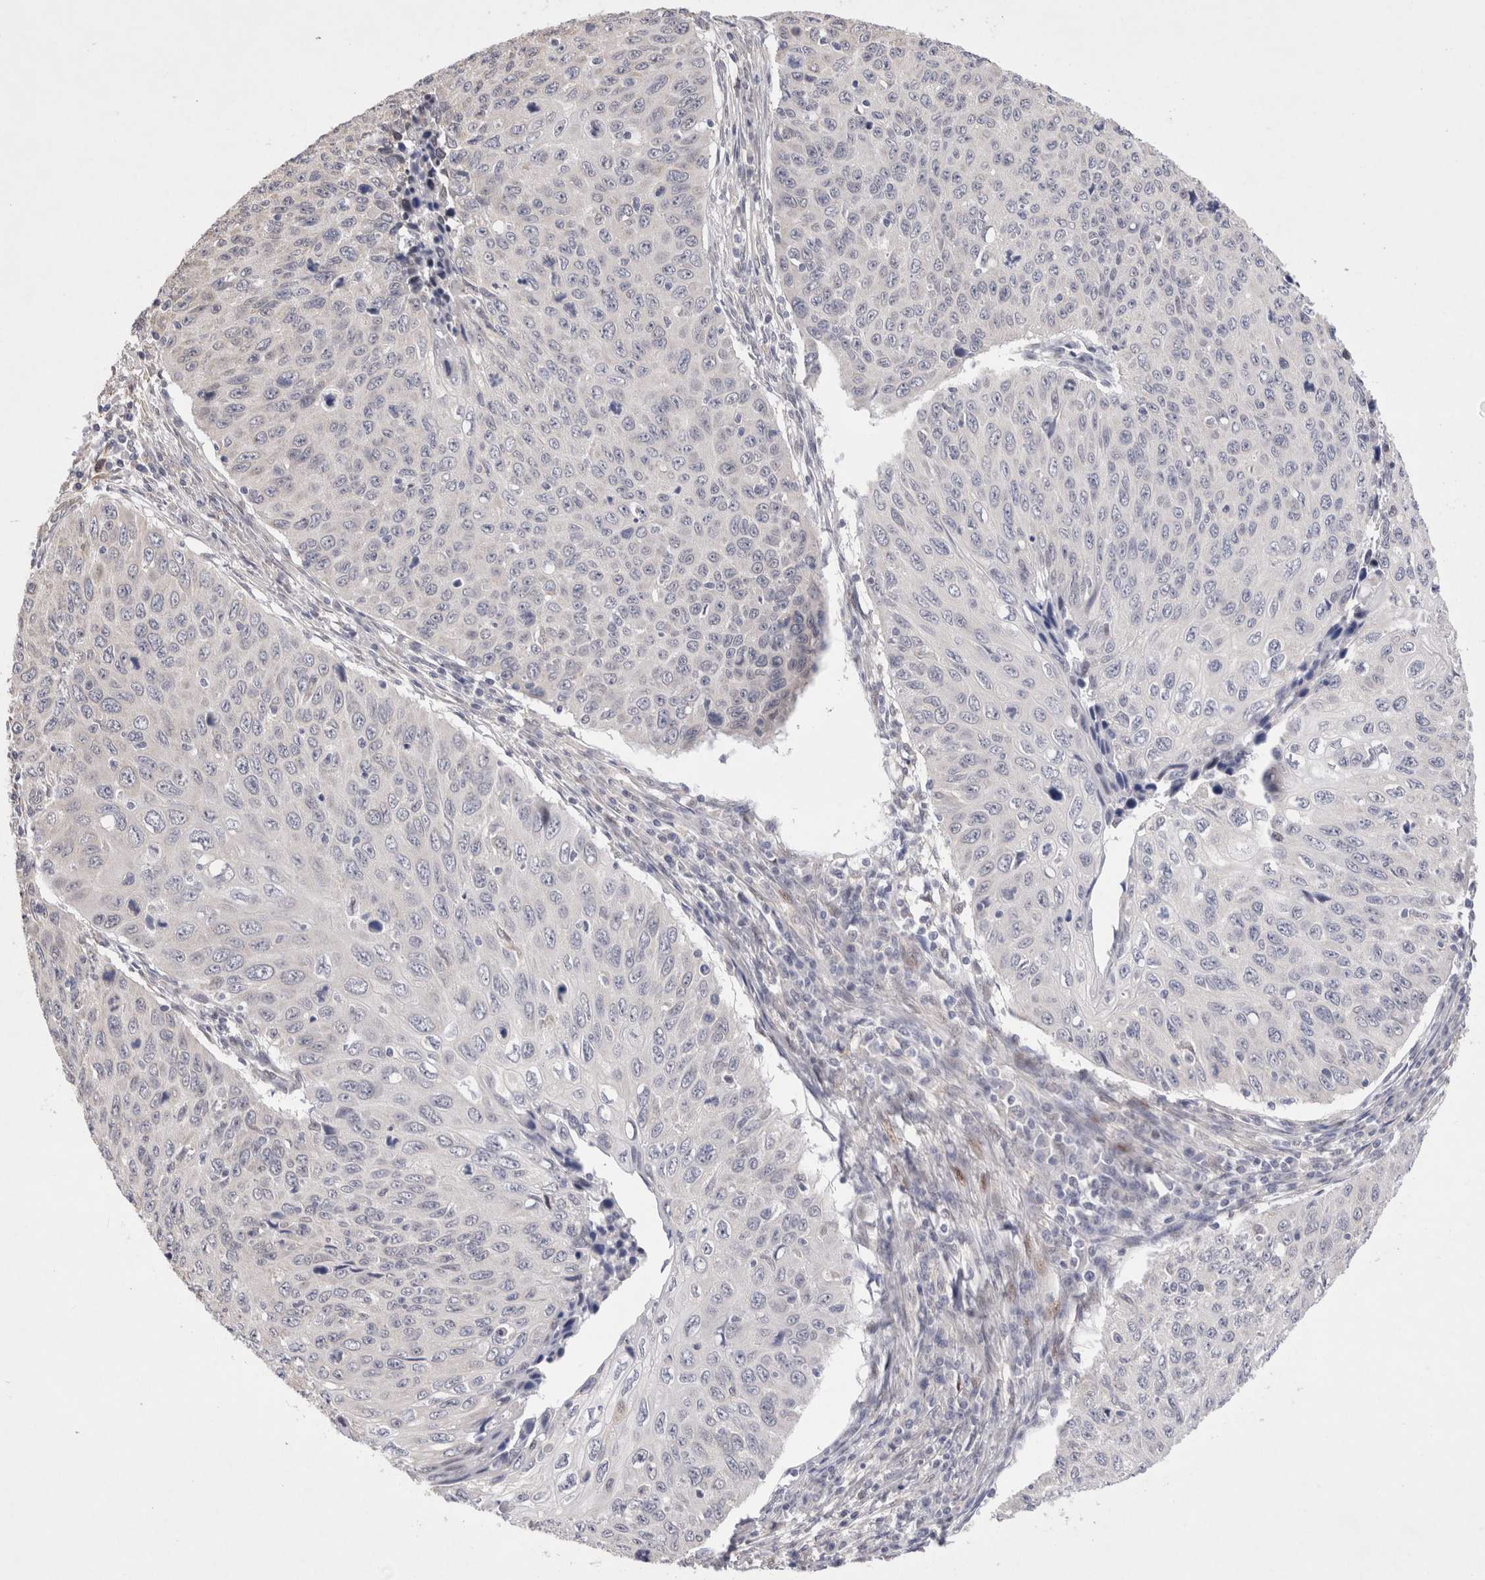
{"staining": {"intensity": "negative", "quantity": "none", "location": "none"}, "tissue": "cervical cancer", "cell_type": "Tumor cells", "image_type": "cancer", "snomed": [{"axis": "morphology", "description": "Squamous cell carcinoma, NOS"}, {"axis": "topography", "description": "Cervix"}], "caption": "An IHC micrograph of cervical cancer (squamous cell carcinoma) is shown. There is no staining in tumor cells of cervical cancer (squamous cell carcinoma).", "gene": "GIMAP6", "patient": {"sex": "female", "age": 53}}